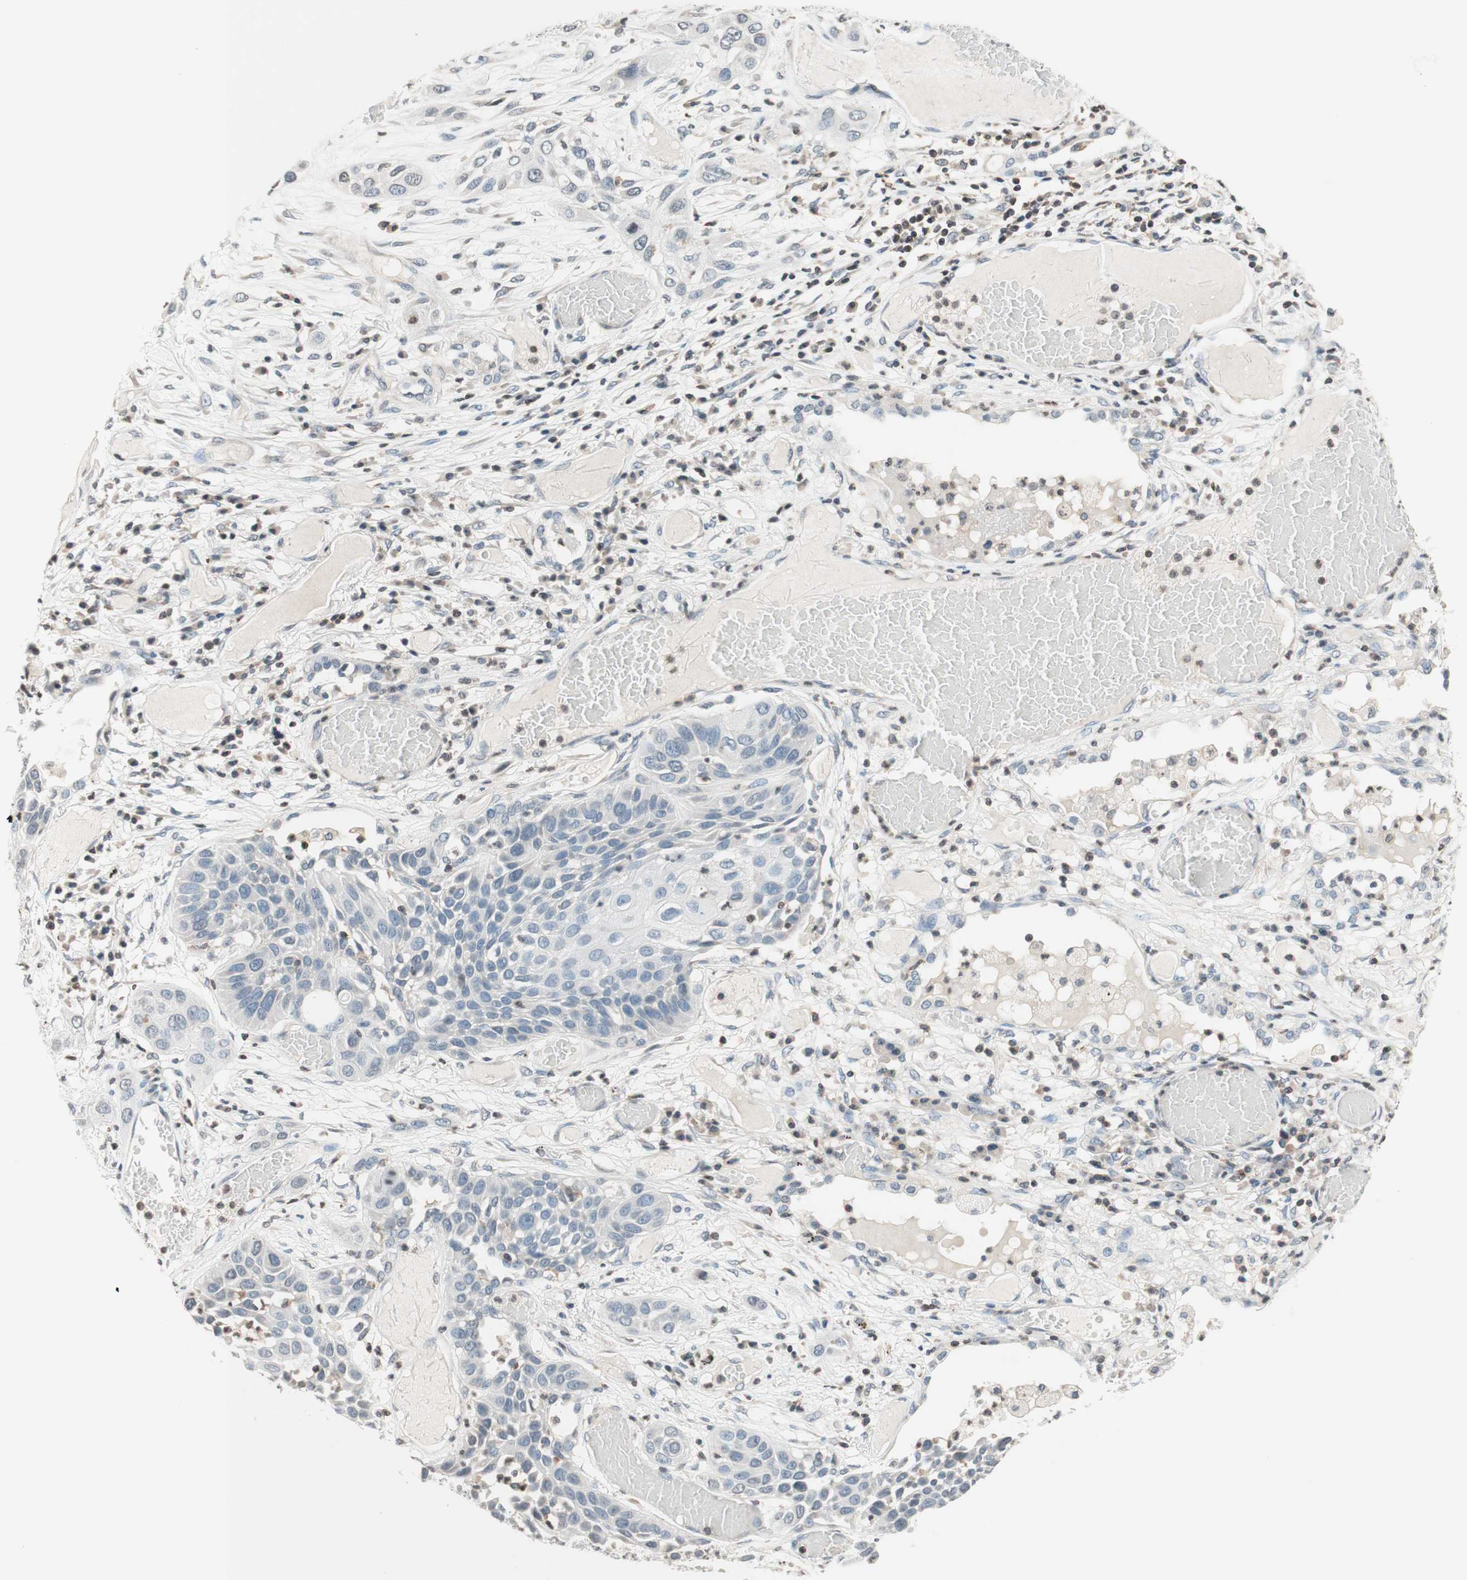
{"staining": {"intensity": "negative", "quantity": "none", "location": "none"}, "tissue": "lung cancer", "cell_type": "Tumor cells", "image_type": "cancer", "snomed": [{"axis": "morphology", "description": "Squamous cell carcinoma, NOS"}, {"axis": "topography", "description": "Lung"}], "caption": "Immunohistochemistry histopathology image of neoplastic tissue: human squamous cell carcinoma (lung) stained with DAB exhibits no significant protein positivity in tumor cells.", "gene": "WIPF1", "patient": {"sex": "male", "age": 71}}